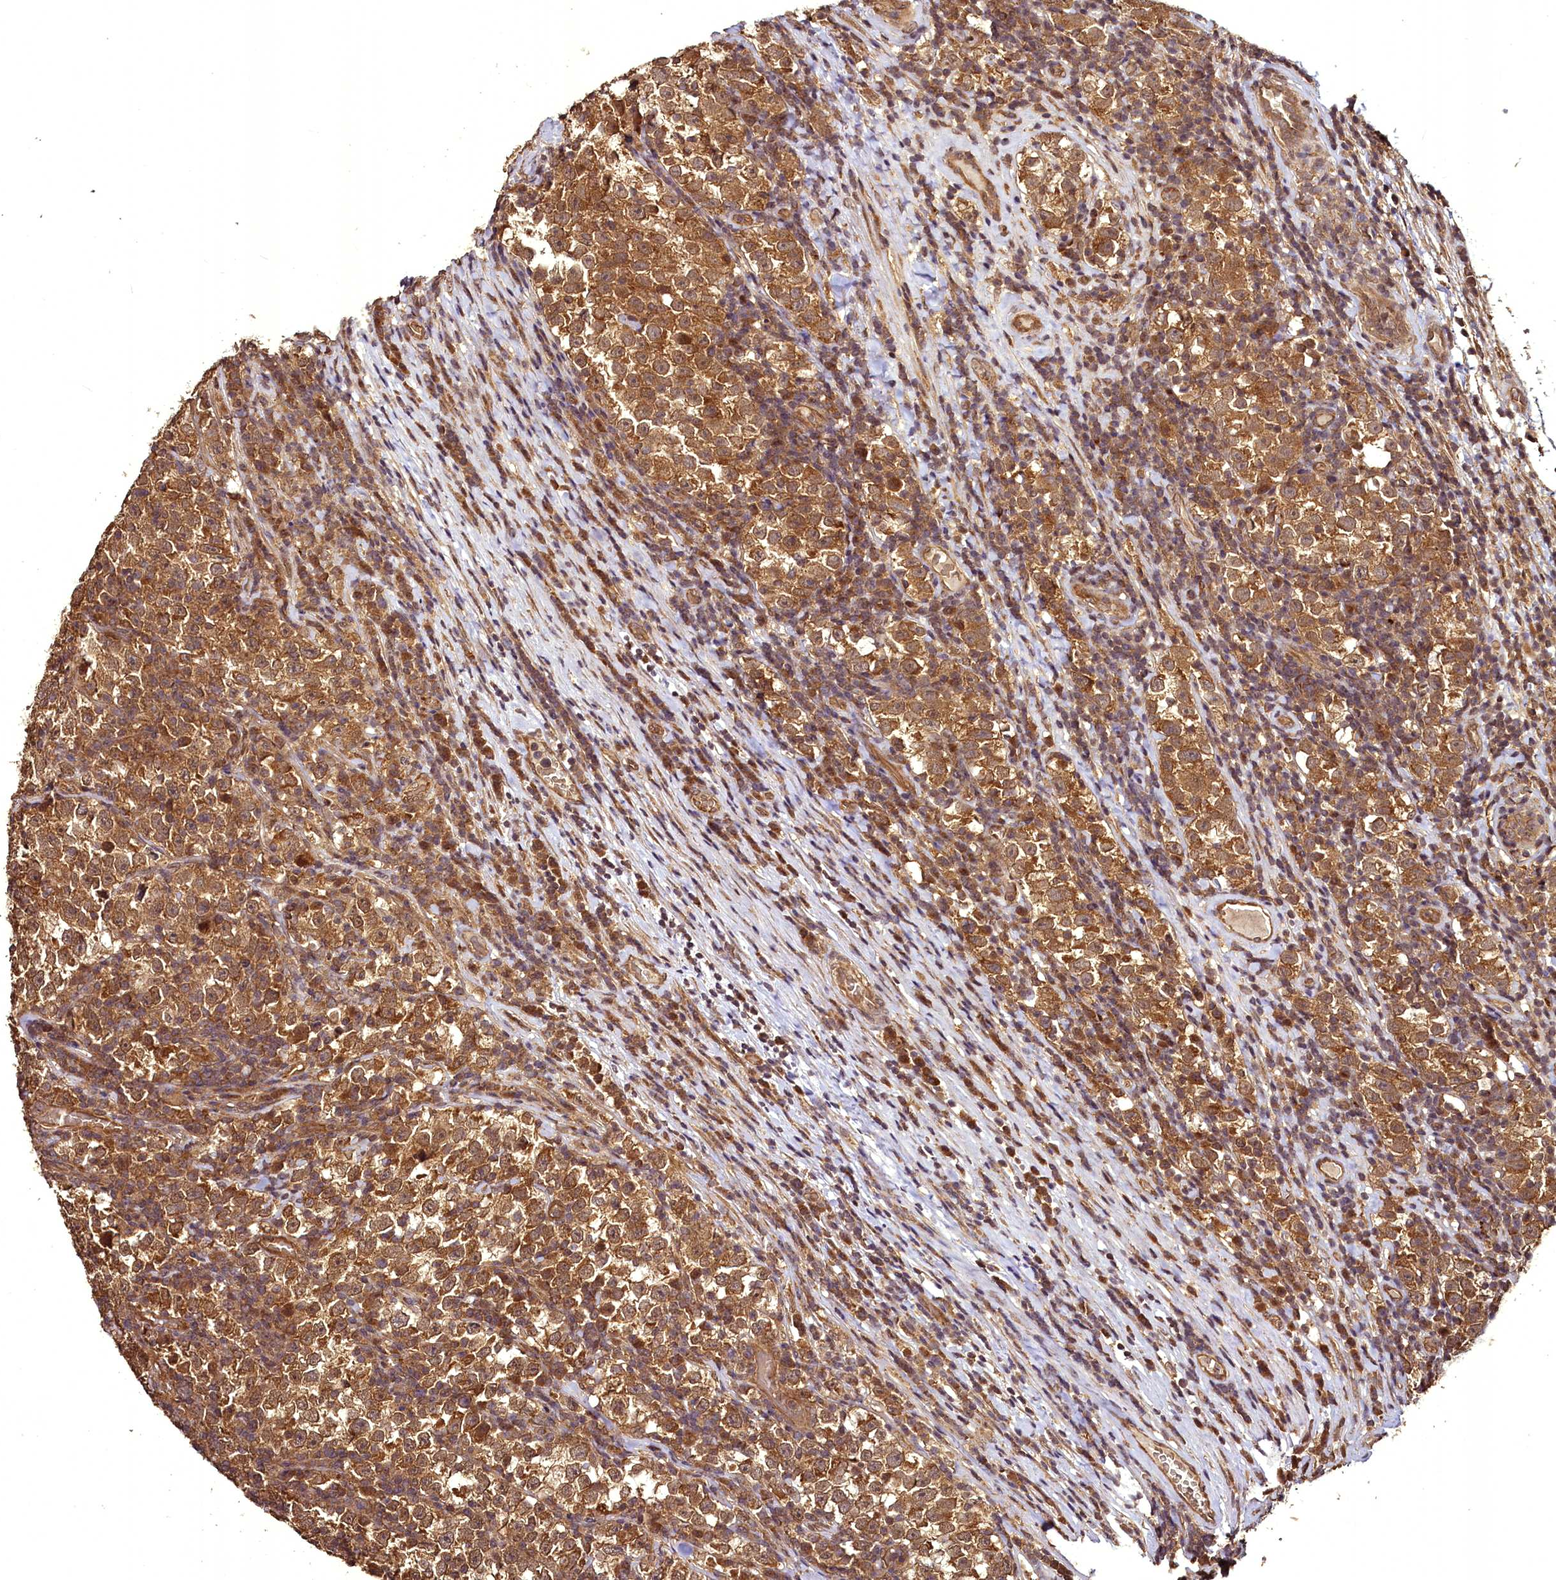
{"staining": {"intensity": "moderate", "quantity": ">75%", "location": "cytoplasmic/membranous,nuclear"}, "tissue": "testis cancer", "cell_type": "Tumor cells", "image_type": "cancer", "snomed": [{"axis": "morphology", "description": "Normal tissue, NOS"}, {"axis": "morphology", "description": "Seminoma, NOS"}, {"axis": "topography", "description": "Testis"}], "caption": "Seminoma (testis) tissue reveals moderate cytoplasmic/membranous and nuclear positivity in about >75% of tumor cells, visualized by immunohistochemistry. The staining is performed using DAB brown chromogen to label protein expression. The nuclei are counter-stained blue using hematoxylin.", "gene": "VPS51", "patient": {"sex": "male", "age": 43}}